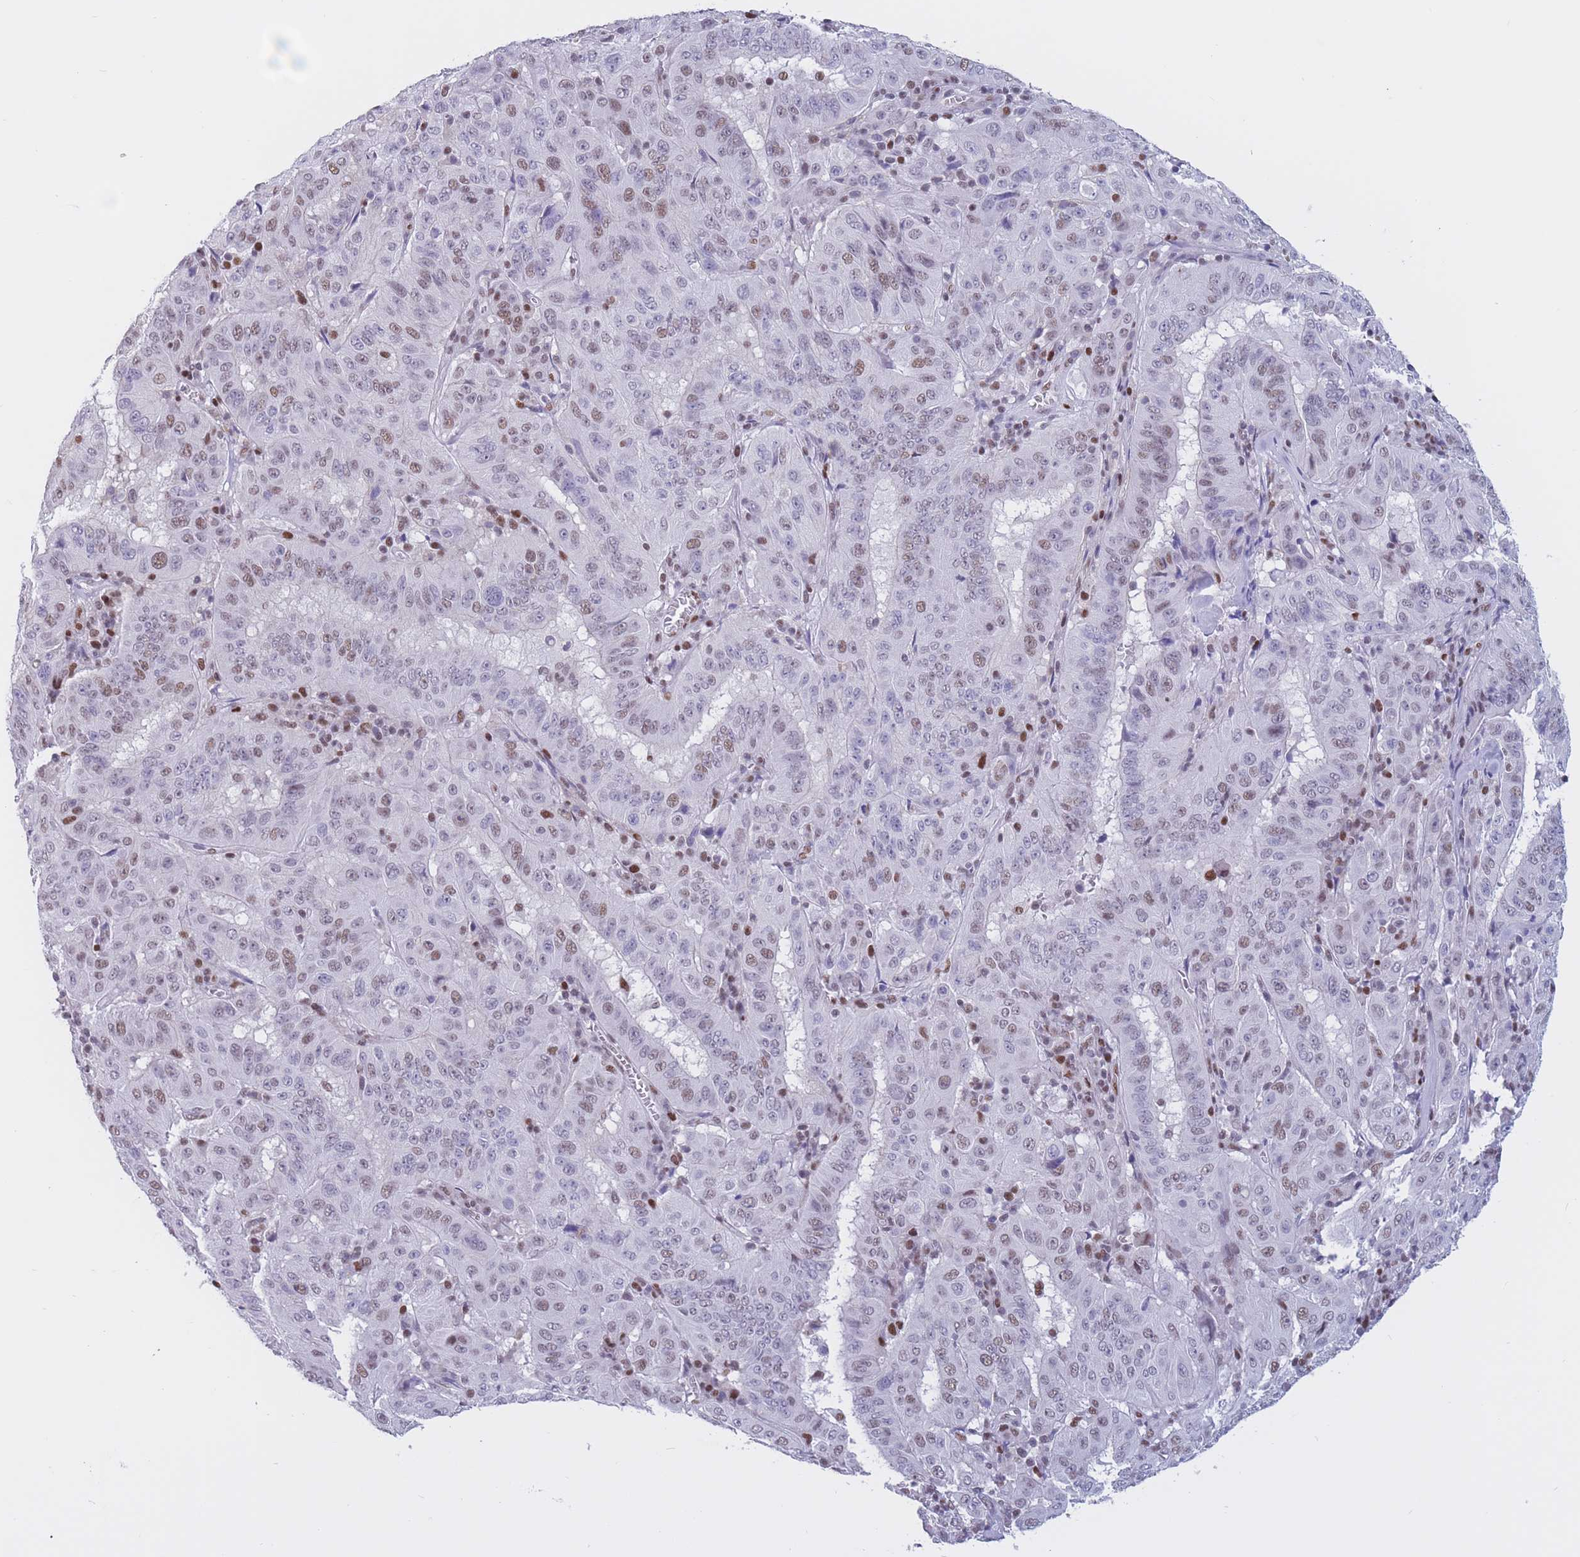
{"staining": {"intensity": "moderate", "quantity": "25%-75%", "location": "nuclear"}, "tissue": "pancreatic cancer", "cell_type": "Tumor cells", "image_type": "cancer", "snomed": [{"axis": "morphology", "description": "Adenocarcinoma, NOS"}, {"axis": "topography", "description": "Pancreas"}], "caption": "Adenocarcinoma (pancreatic) stained for a protein displays moderate nuclear positivity in tumor cells.", "gene": "NASP", "patient": {"sex": "male", "age": 63}}